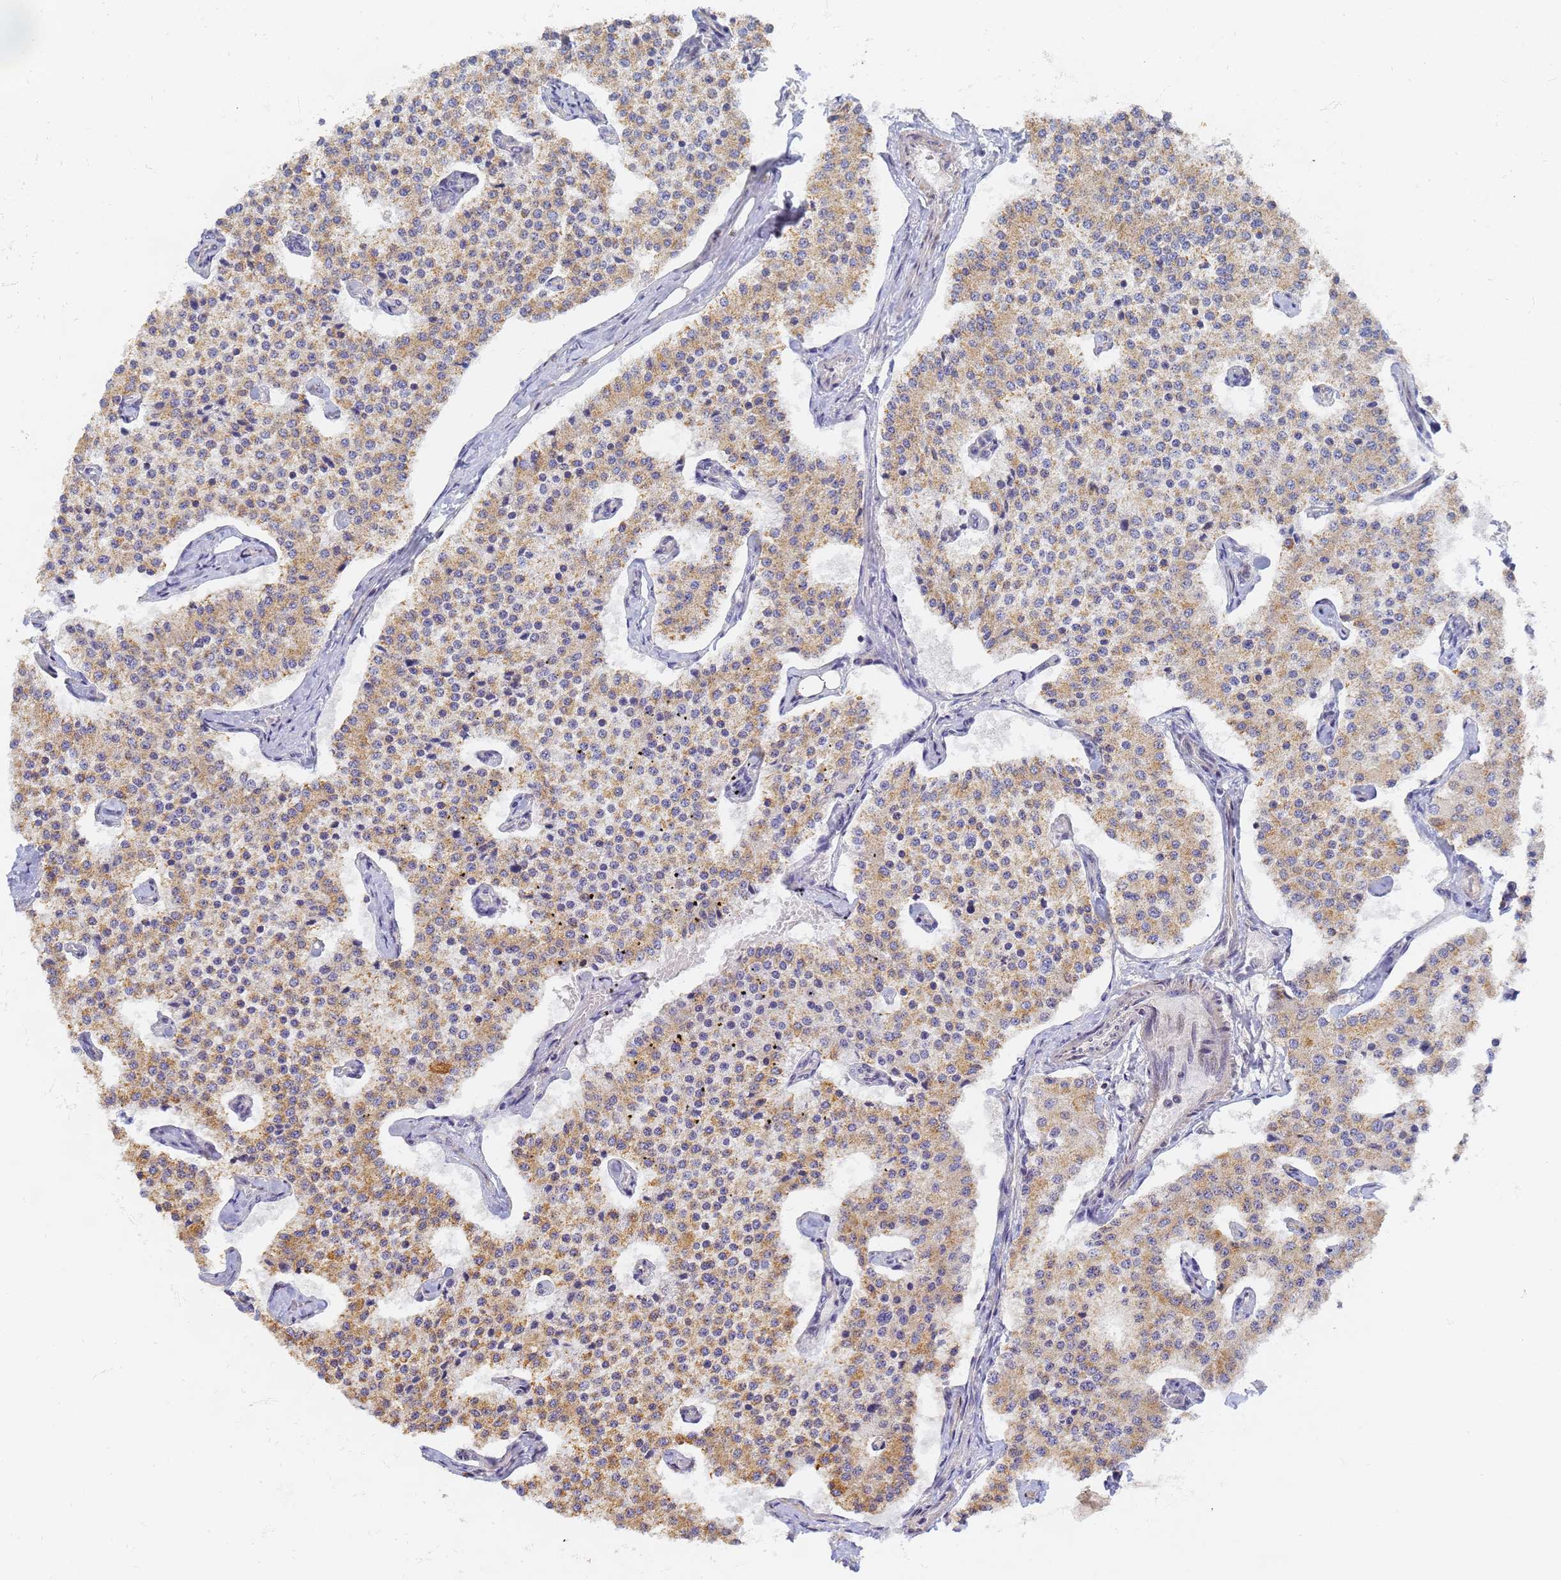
{"staining": {"intensity": "moderate", "quantity": ">75%", "location": "cytoplasmic/membranous"}, "tissue": "carcinoid", "cell_type": "Tumor cells", "image_type": "cancer", "snomed": [{"axis": "morphology", "description": "Carcinoid, malignant, NOS"}, {"axis": "topography", "description": "Colon"}], "caption": "Immunohistochemistry (IHC) staining of carcinoid, which reveals medium levels of moderate cytoplasmic/membranous expression in about >75% of tumor cells indicating moderate cytoplasmic/membranous protein expression. The staining was performed using DAB (brown) for protein detection and nuclei were counterstained in hematoxylin (blue).", "gene": "UTP23", "patient": {"sex": "female", "age": 52}}